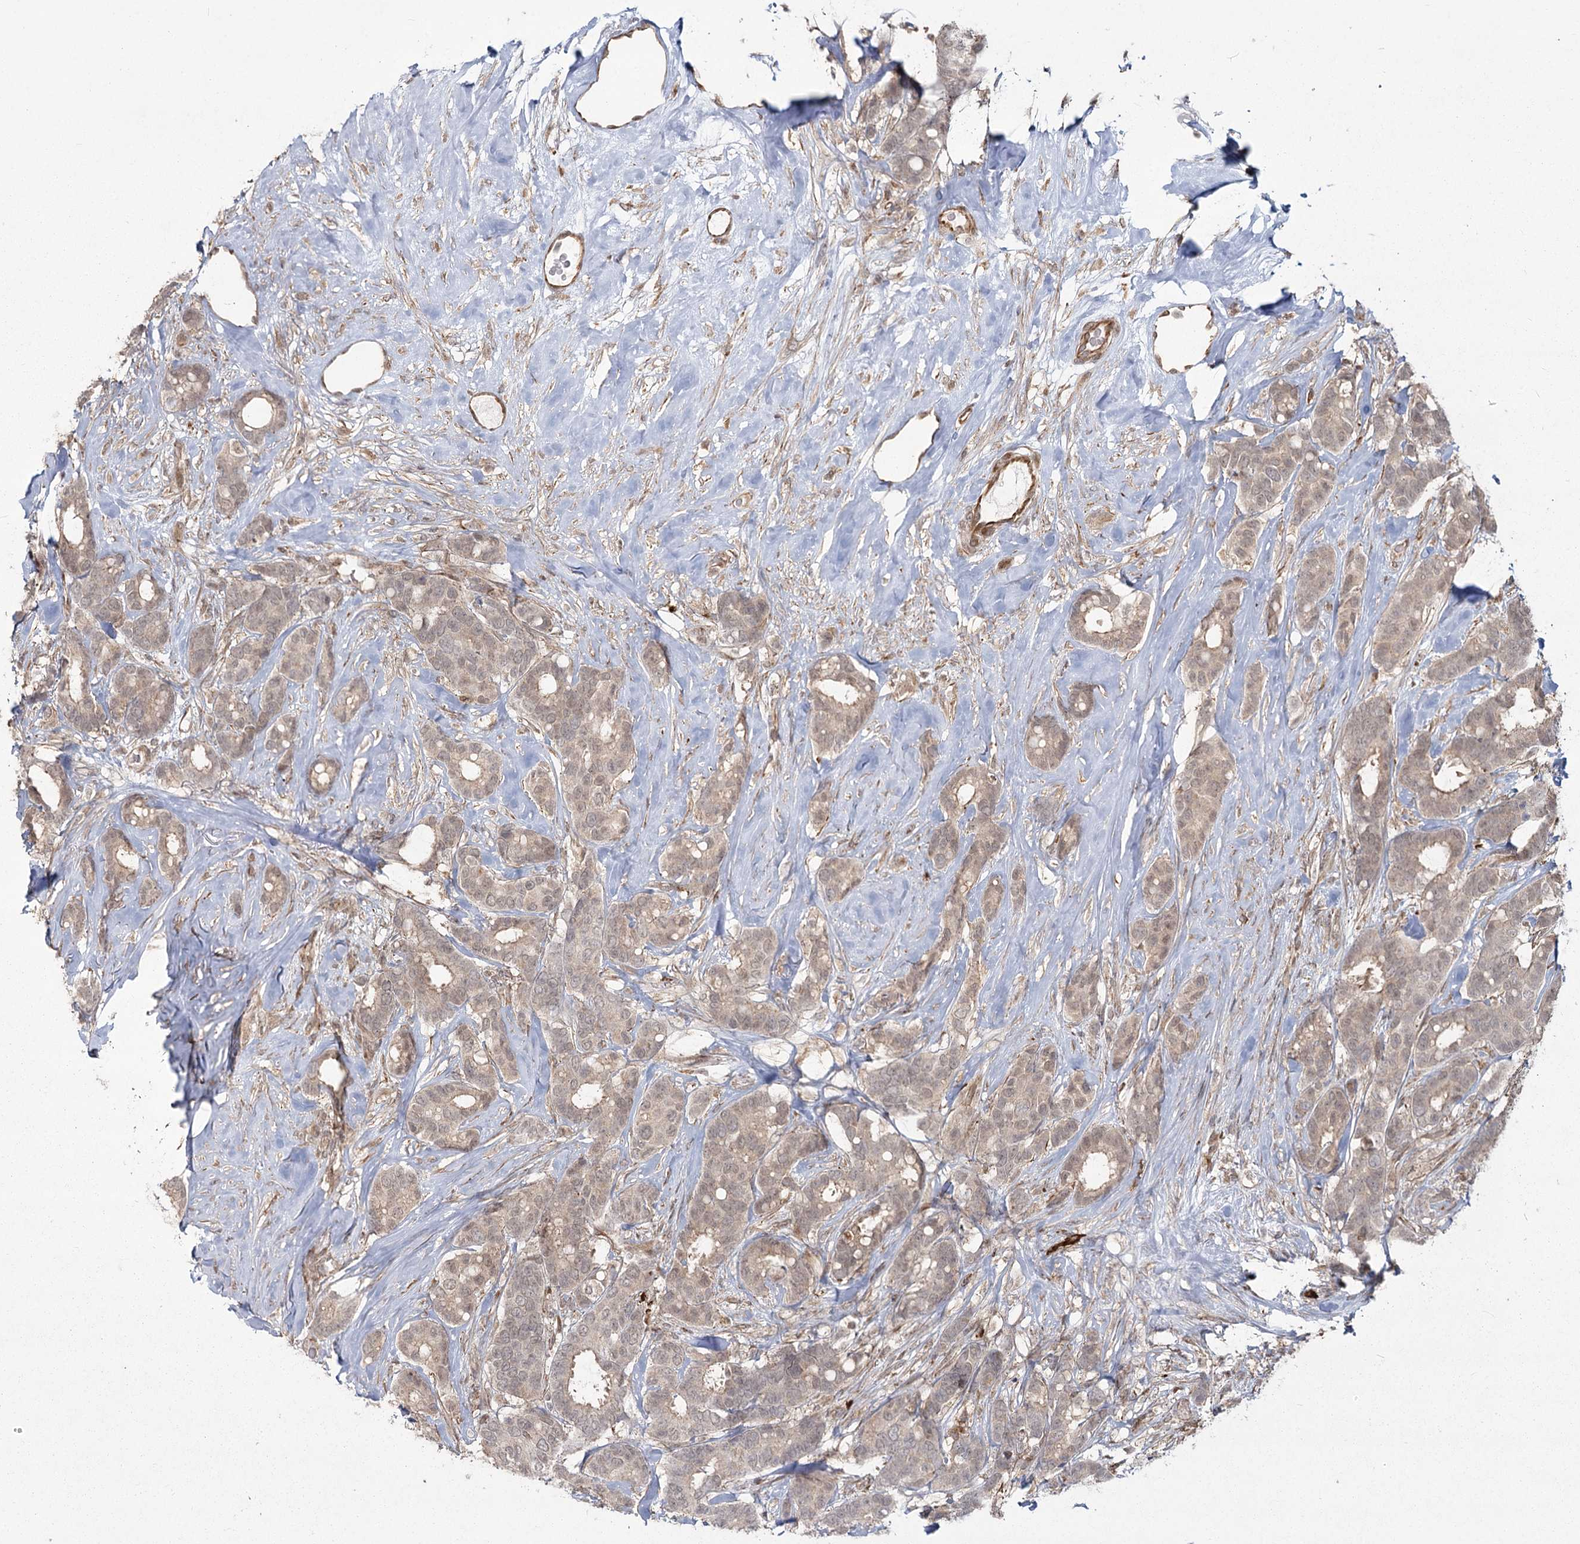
{"staining": {"intensity": "weak", "quantity": ">75%", "location": "cytoplasmic/membranous"}, "tissue": "breast cancer", "cell_type": "Tumor cells", "image_type": "cancer", "snomed": [{"axis": "morphology", "description": "Duct carcinoma"}, {"axis": "topography", "description": "Breast"}], "caption": "Immunohistochemical staining of breast cancer demonstrates low levels of weak cytoplasmic/membranous protein positivity in approximately >75% of tumor cells.", "gene": "AP2M1", "patient": {"sex": "female", "age": 87}}